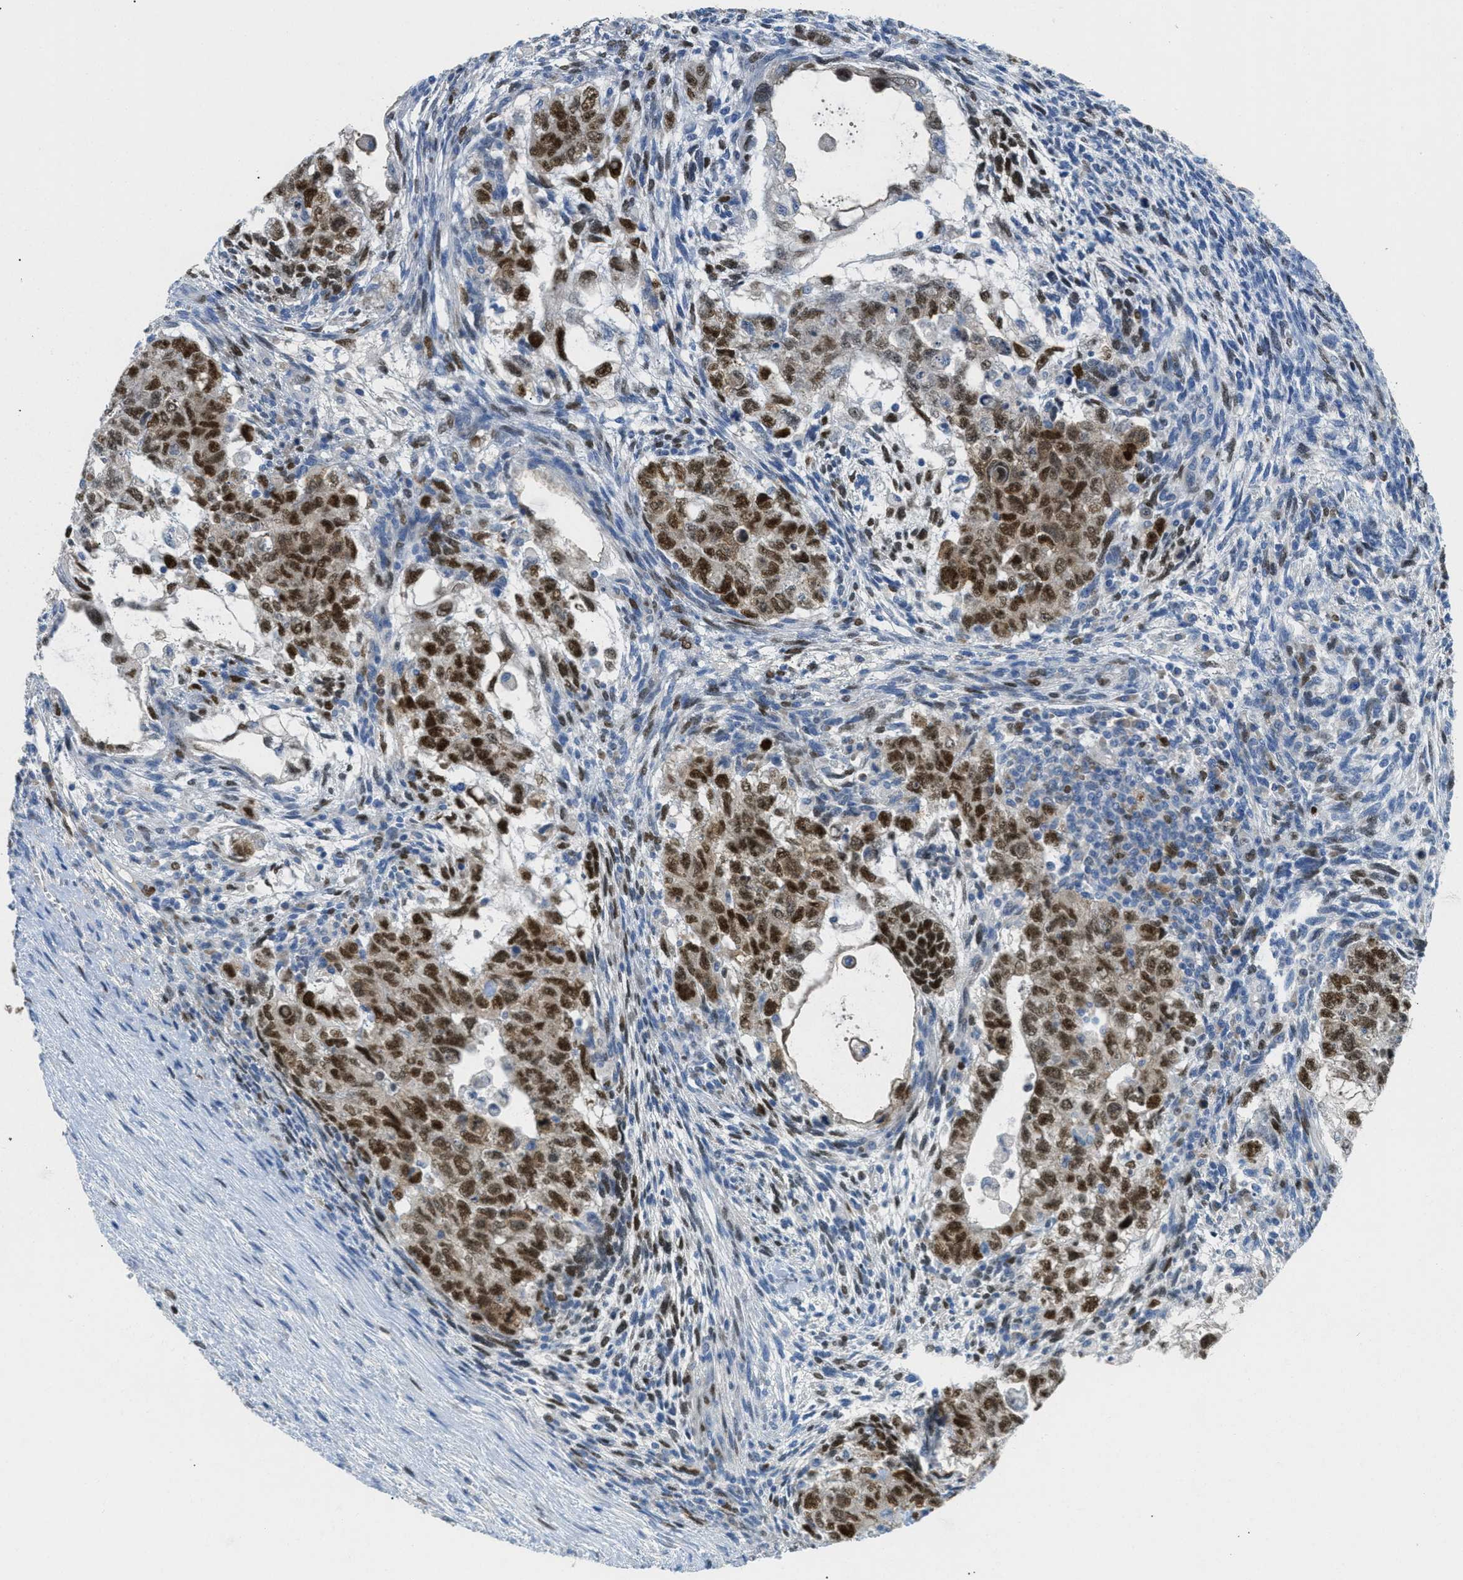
{"staining": {"intensity": "strong", "quantity": ">75%", "location": "nuclear"}, "tissue": "testis cancer", "cell_type": "Tumor cells", "image_type": "cancer", "snomed": [{"axis": "morphology", "description": "Normal tissue, NOS"}, {"axis": "morphology", "description": "Carcinoma, Embryonal, NOS"}, {"axis": "topography", "description": "Testis"}], "caption": "This is a photomicrograph of immunohistochemistry (IHC) staining of testis cancer (embryonal carcinoma), which shows strong positivity in the nuclear of tumor cells.", "gene": "ORC6", "patient": {"sex": "male", "age": 36}}